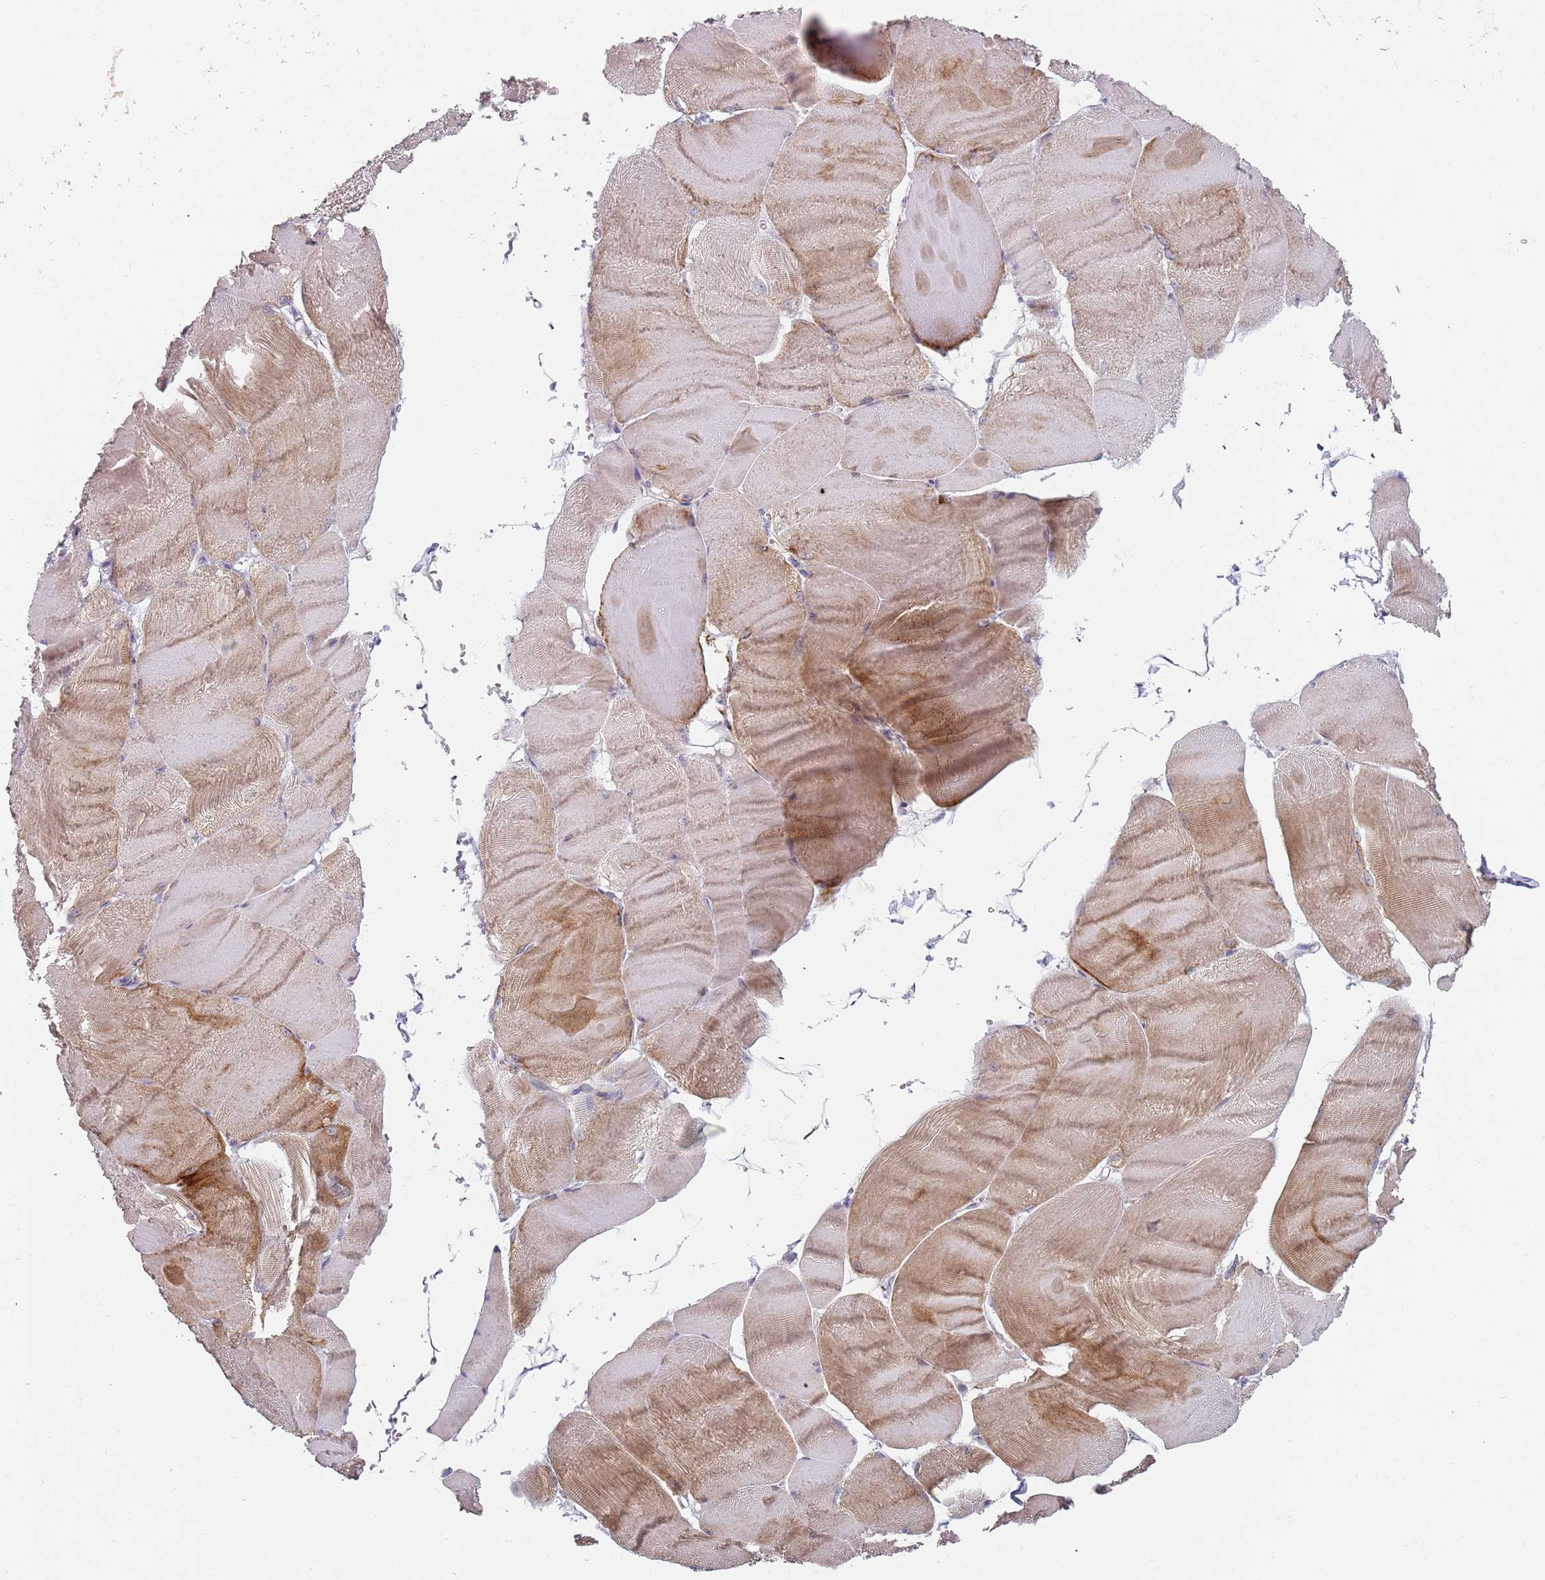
{"staining": {"intensity": "moderate", "quantity": "25%-75%", "location": "cytoplasmic/membranous"}, "tissue": "skeletal muscle", "cell_type": "Myocytes", "image_type": "normal", "snomed": [{"axis": "morphology", "description": "Normal tissue, NOS"}, {"axis": "morphology", "description": "Basal cell carcinoma"}, {"axis": "topography", "description": "Skeletal muscle"}], "caption": "Skeletal muscle stained with DAB immunohistochemistry (IHC) reveals medium levels of moderate cytoplasmic/membranous staining in about 25%-75% of myocytes.", "gene": "GAS8", "patient": {"sex": "female", "age": 64}}